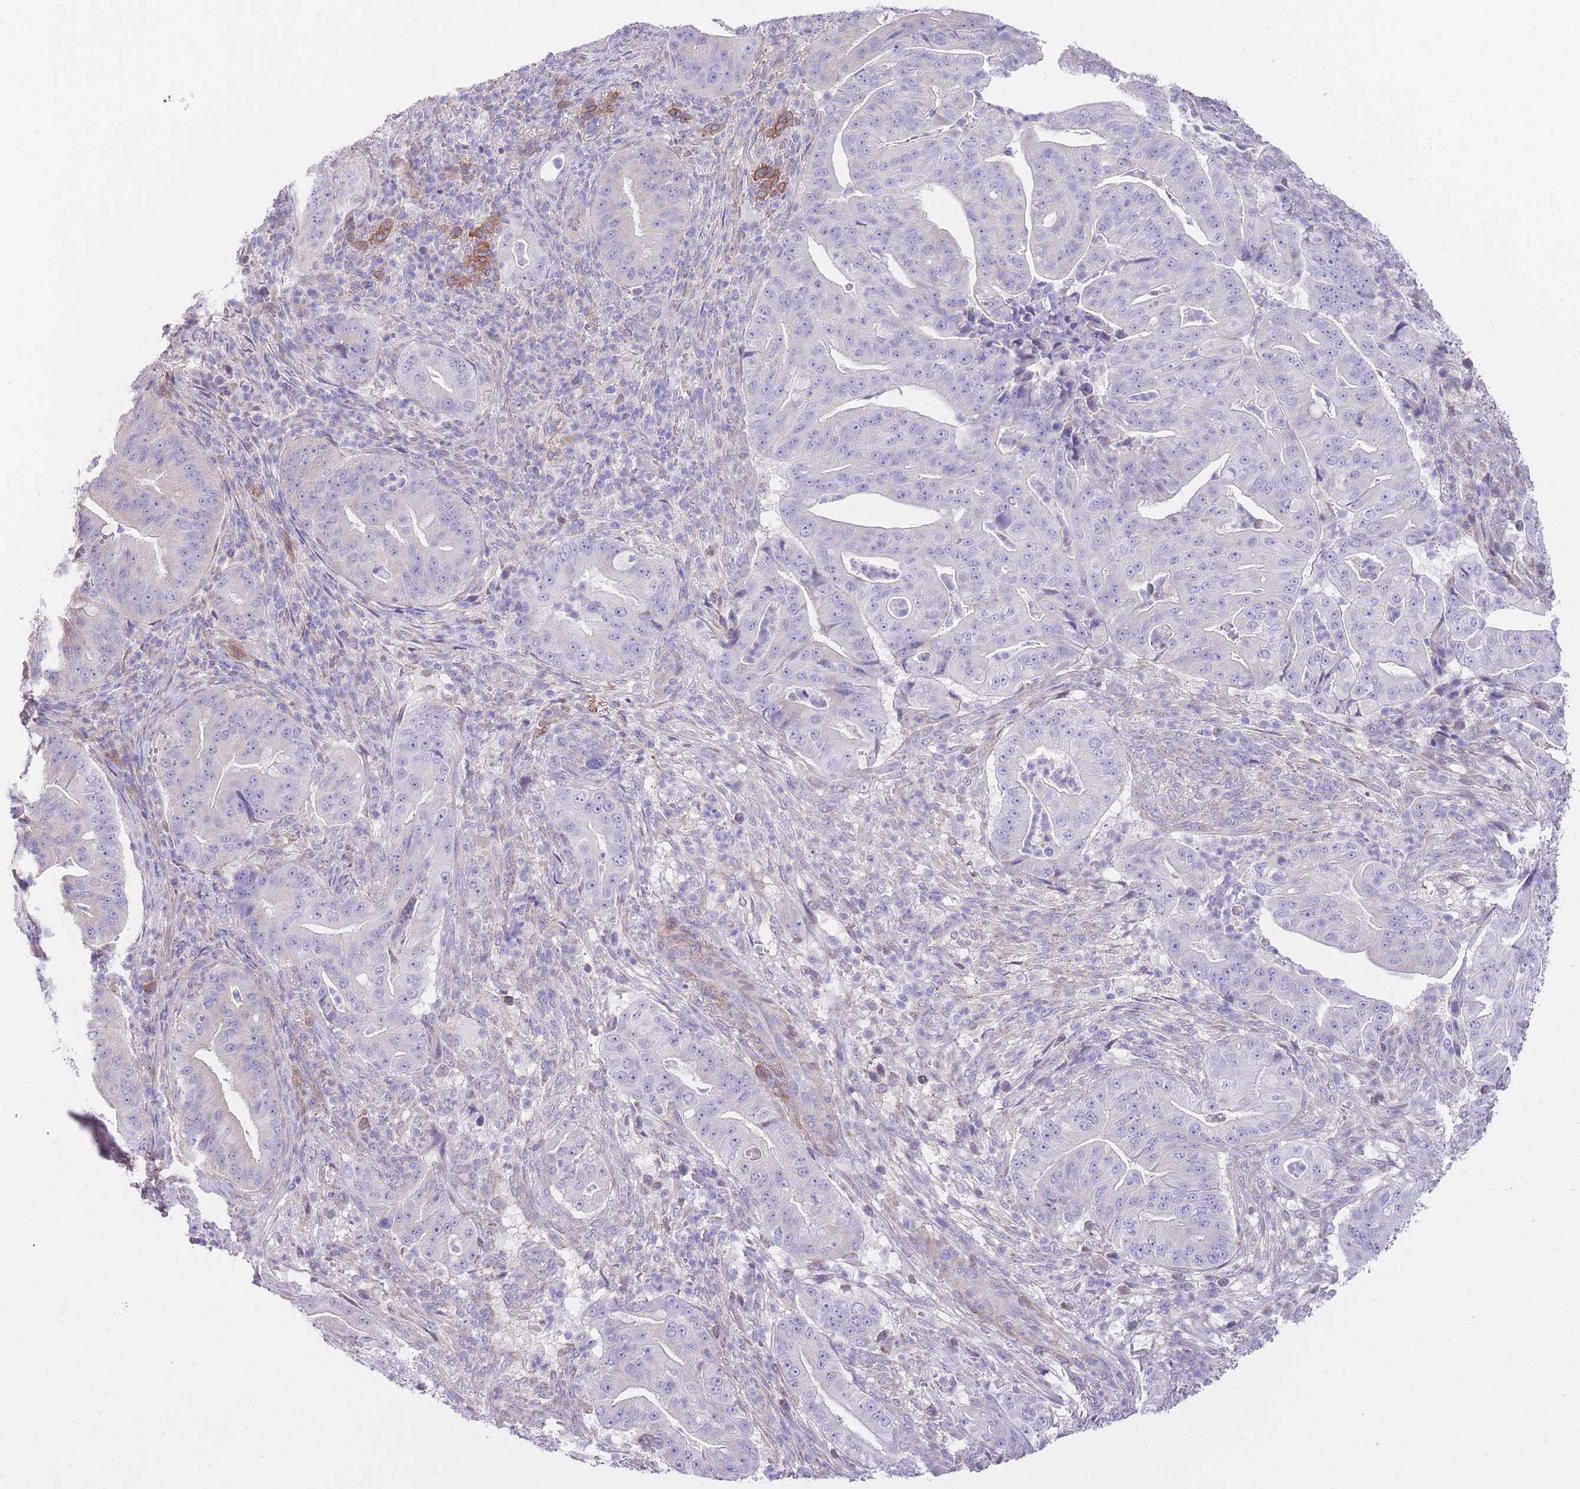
{"staining": {"intensity": "negative", "quantity": "none", "location": "none"}, "tissue": "pancreatic cancer", "cell_type": "Tumor cells", "image_type": "cancer", "snomed": [{"axis": "morphology", "description": "Adenocarcinoma, NOS"}, {"axis": "topography", "description": "Pancreas"}], "caption": "Pancreatic cancer was stained to show a protein in brown. There is no significant positivity in tumor cells.", "gene": "PGM1", "patient": {"sex": "male", "age": 71}}